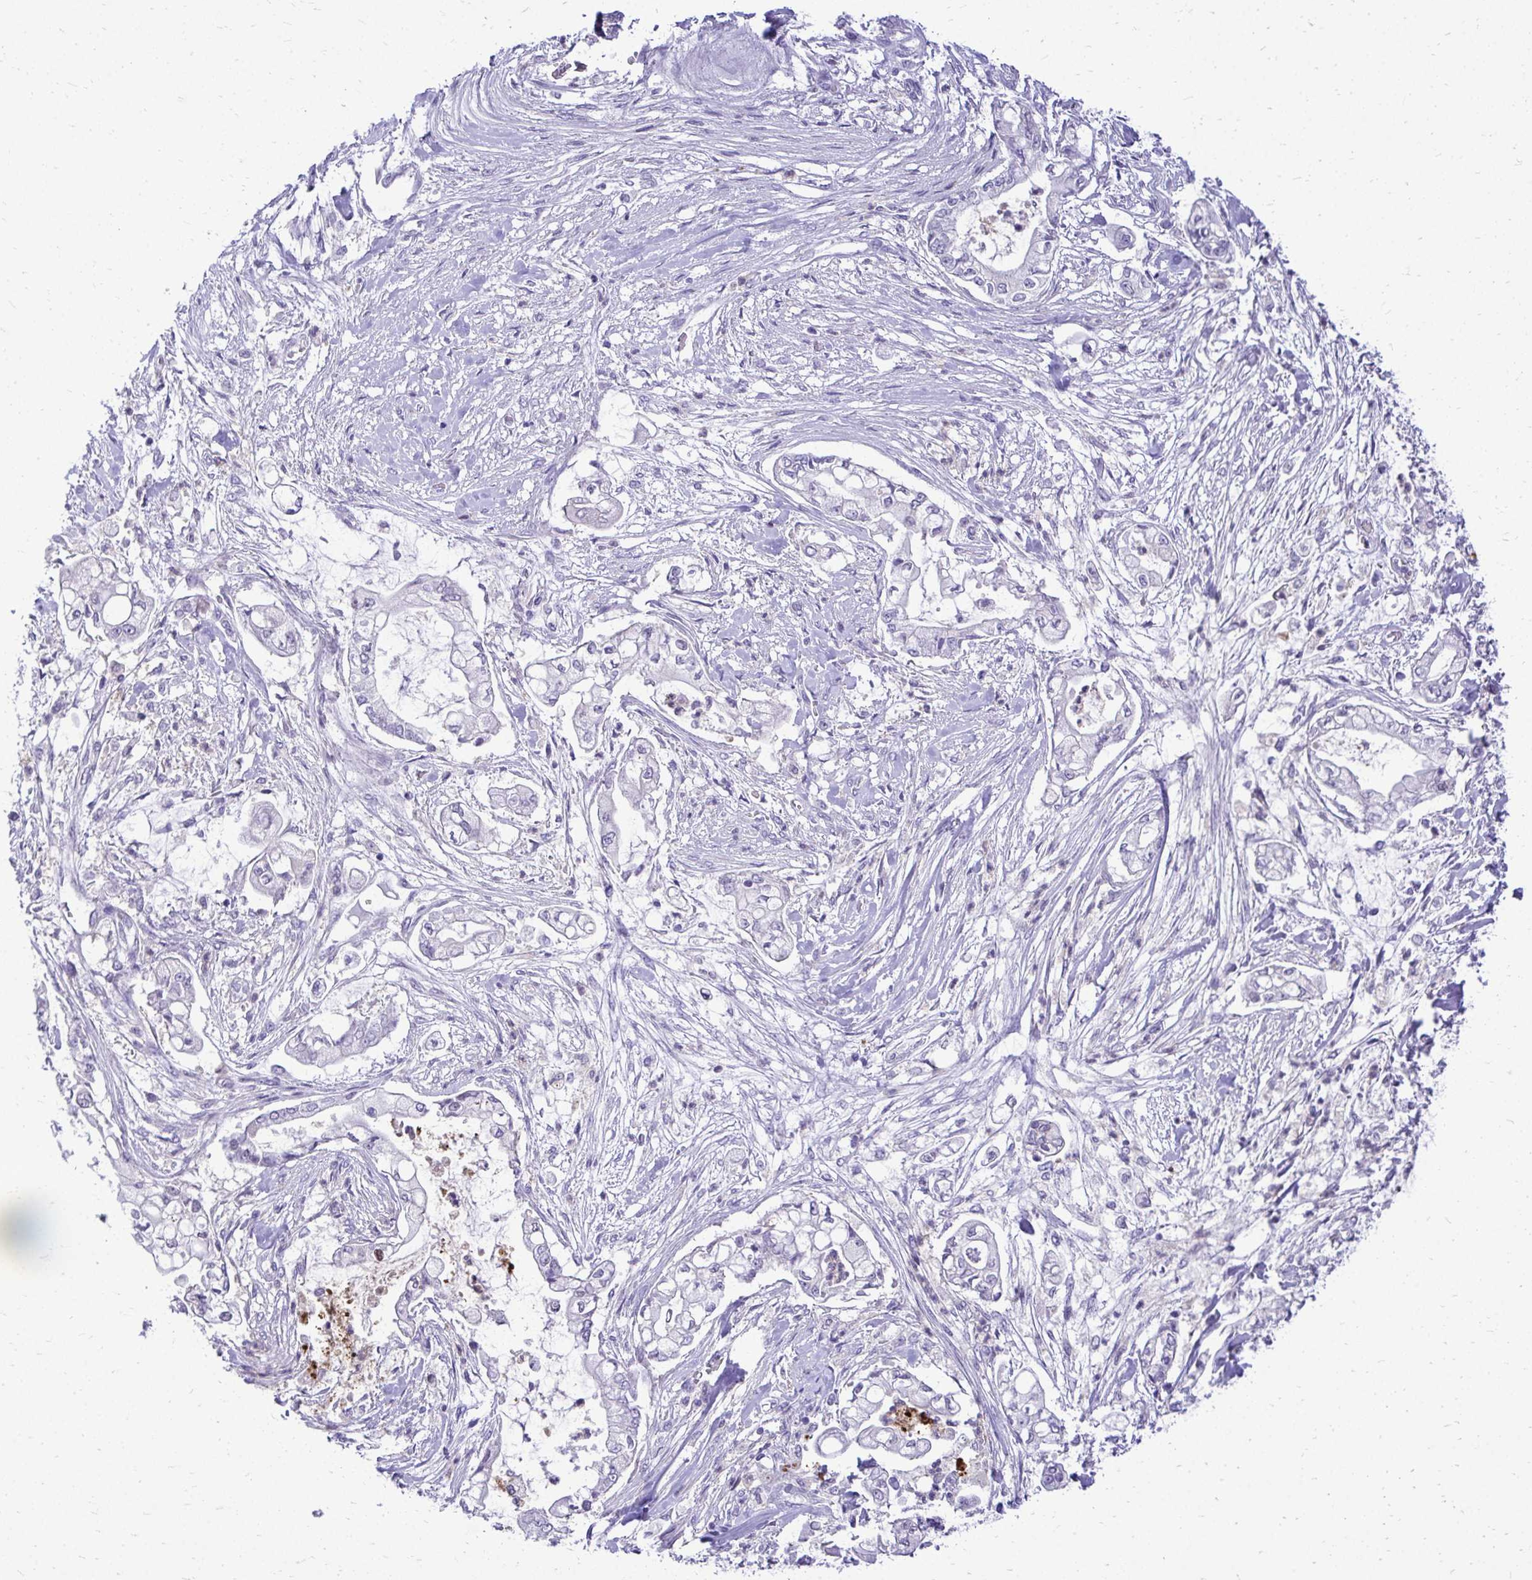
{"staining": {"intensity": "negative", "quantity": "none", "location": "none"}, "tissue": "pancreatic cancer", "cell_type": "Tumor cells", "image_type": "cancer", "snomed": [{"axis": "morphology", "description": "Adenocarcinoma, NOS"}, {"axis": "topography", "description": "Pancreas"}], "caption": "Pancreatic cancer was stained to show a protein in brown. There is no significant positivity in tumor cells.", "gene": "ZSWIM9", "patient": {"sex": "female", "age": 69}}